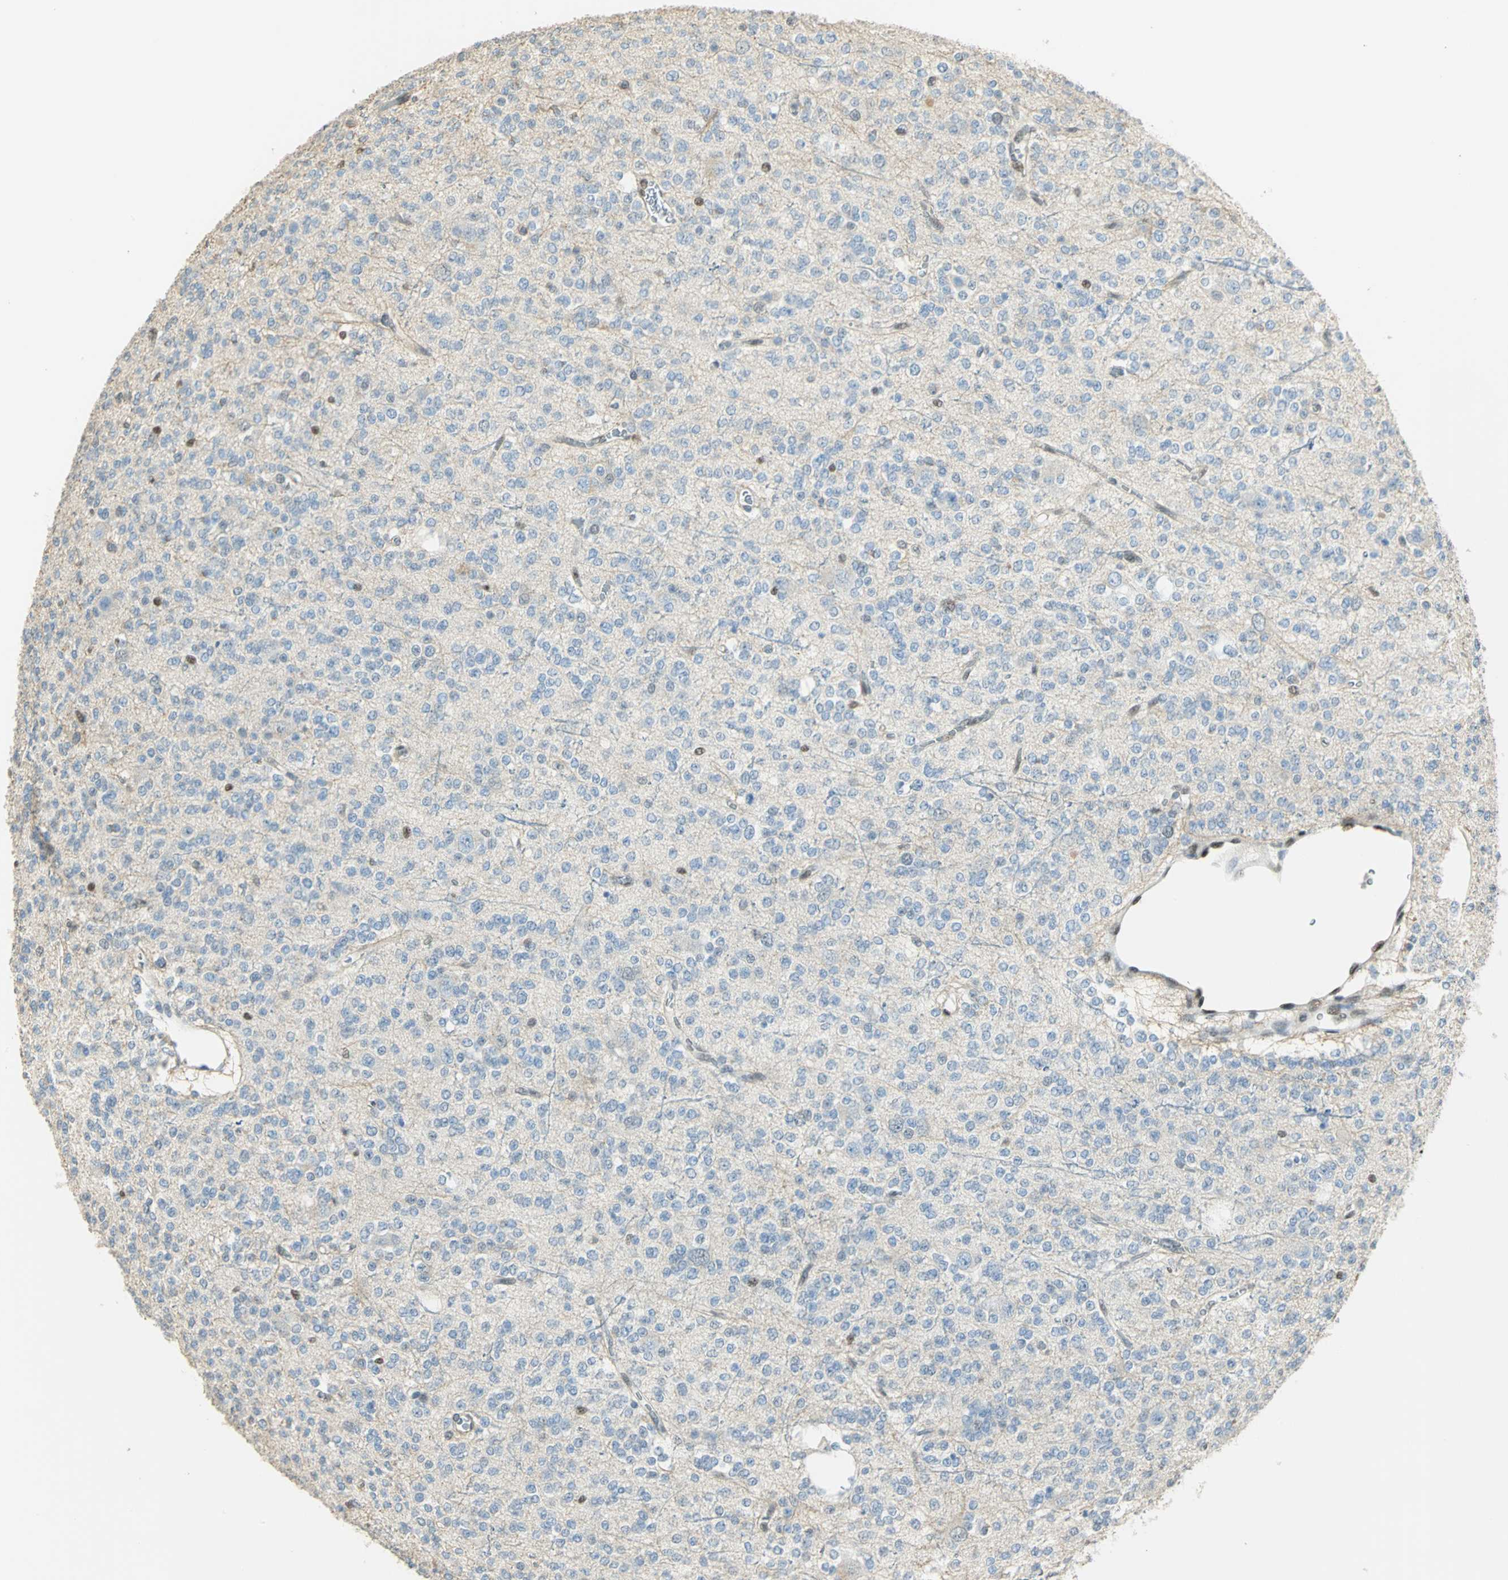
{"staining": {"intensity": "negative", "quantity": "none", "location": "none"}, "tissue": "glioma", "cell_type": "Tumor cells", "image_type": "cancer", "snomed": [{"axis": "morphology", "description": "Glioma, malignant, Low grade"}, {"axis": "topography", "description": "Brain"}], "caption": "Photomicrograph shows no significant protein positivity in tumor cells of glioma. (Stains: DAB (3,3'-diaminobenzidine) IHC with hematoxylin counter stain, Microscopy: brightfield microscopy at high magnification).", "gene": "ELF1", "patient": {"sex": "male", "age": 38}}